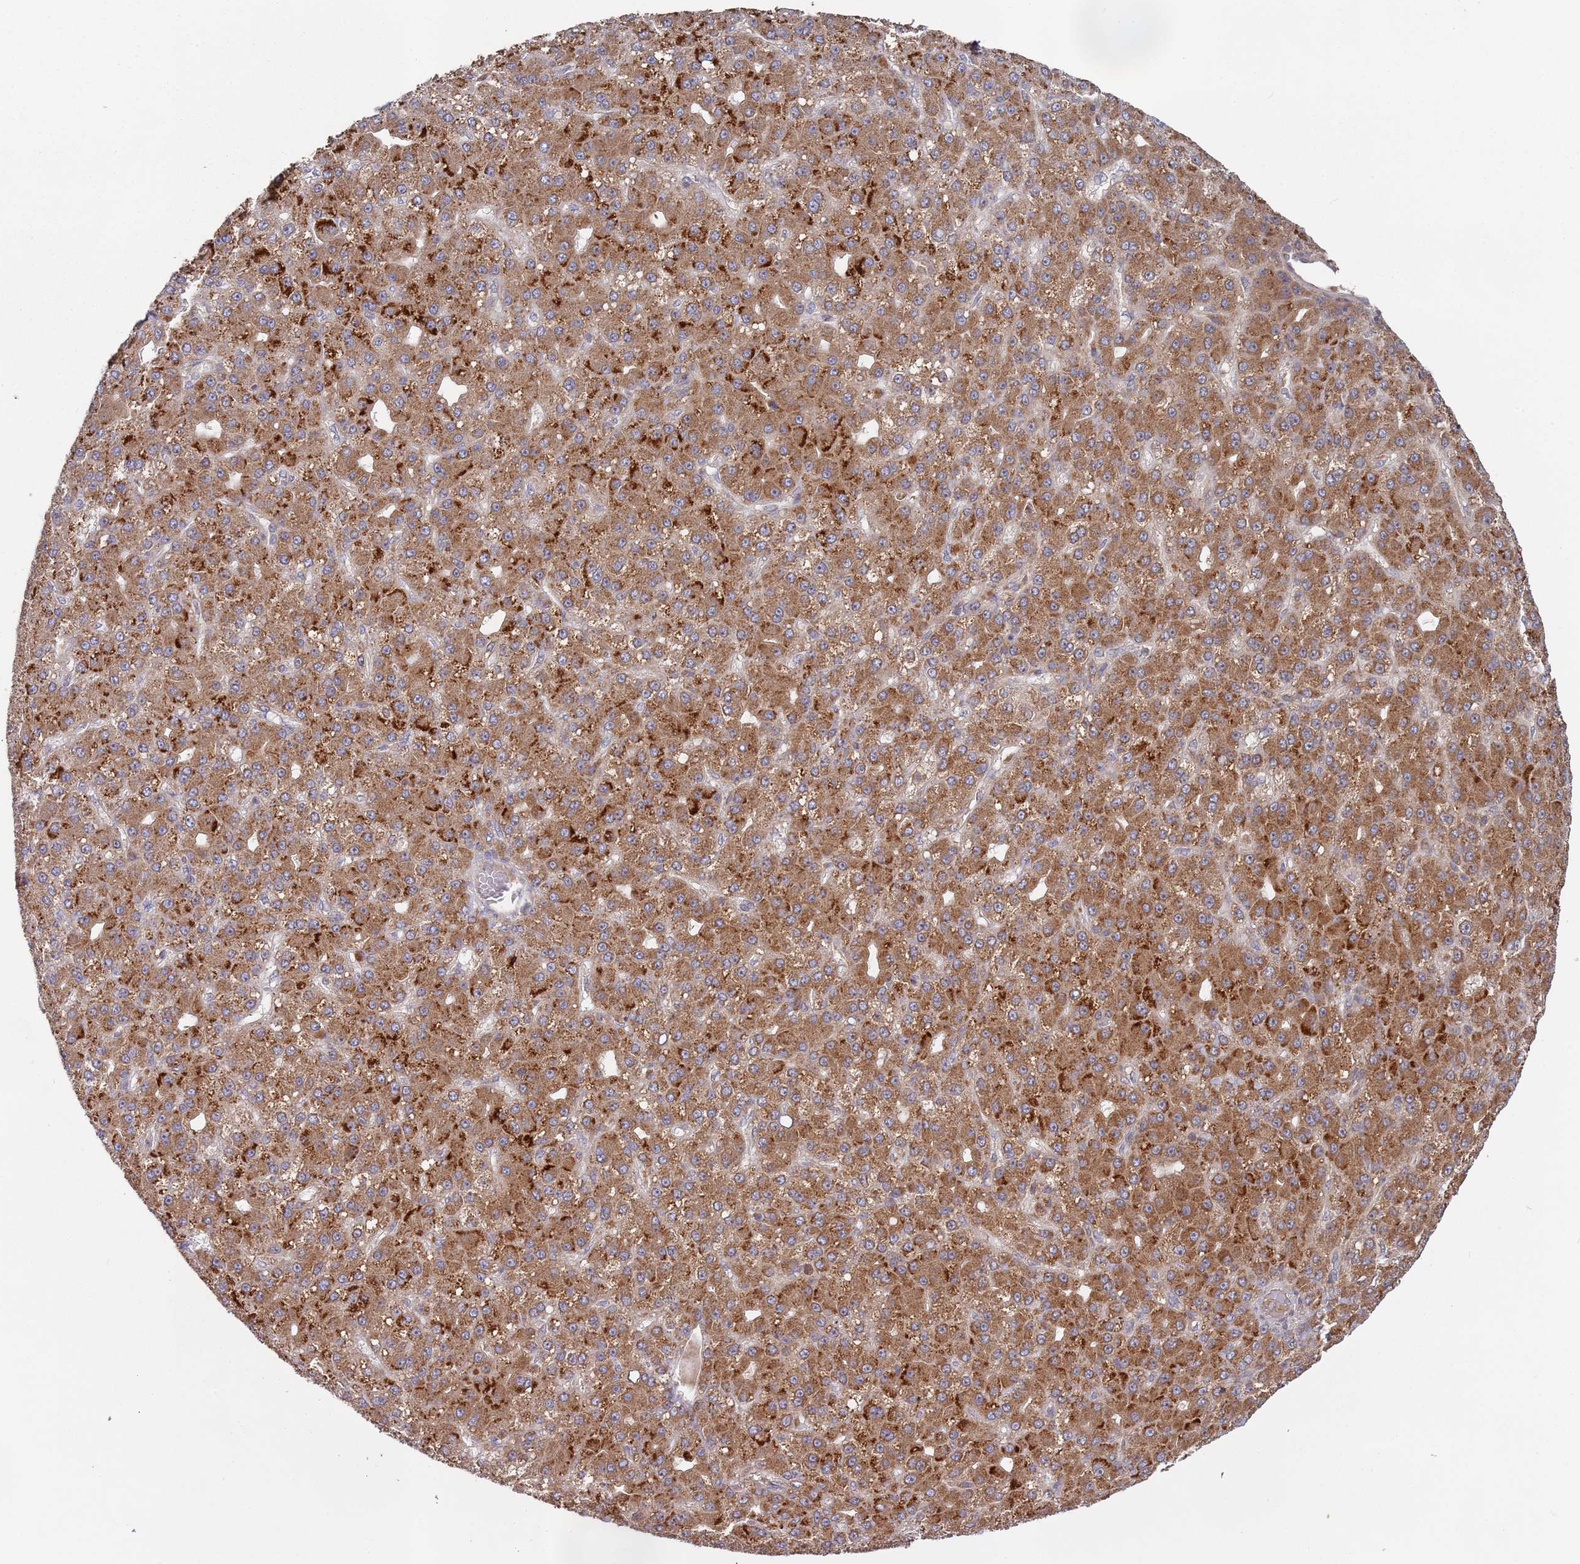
{"staining": {"intensity": "strong", "quantity": ">75%", "location": "cytoplasmic/membranous"}, "tissue": "liver cancer", "cell_type": "Tumor cells", "image_type": "cancer", "snomed": [{"axis": "morphology", "description": "Carcinoma, Hepatocellular, NOS"}, {"axis": "topography", "description": "Liver"}], "caption": "Human liver hepatocellular carcinoma stained for a protein (brown) exhibits strong cytoplasmic/membranous positive staining in about >75% of tumor cells.", "gene": "OR5A2", "patient": {"sex": "male", "age": 67}}